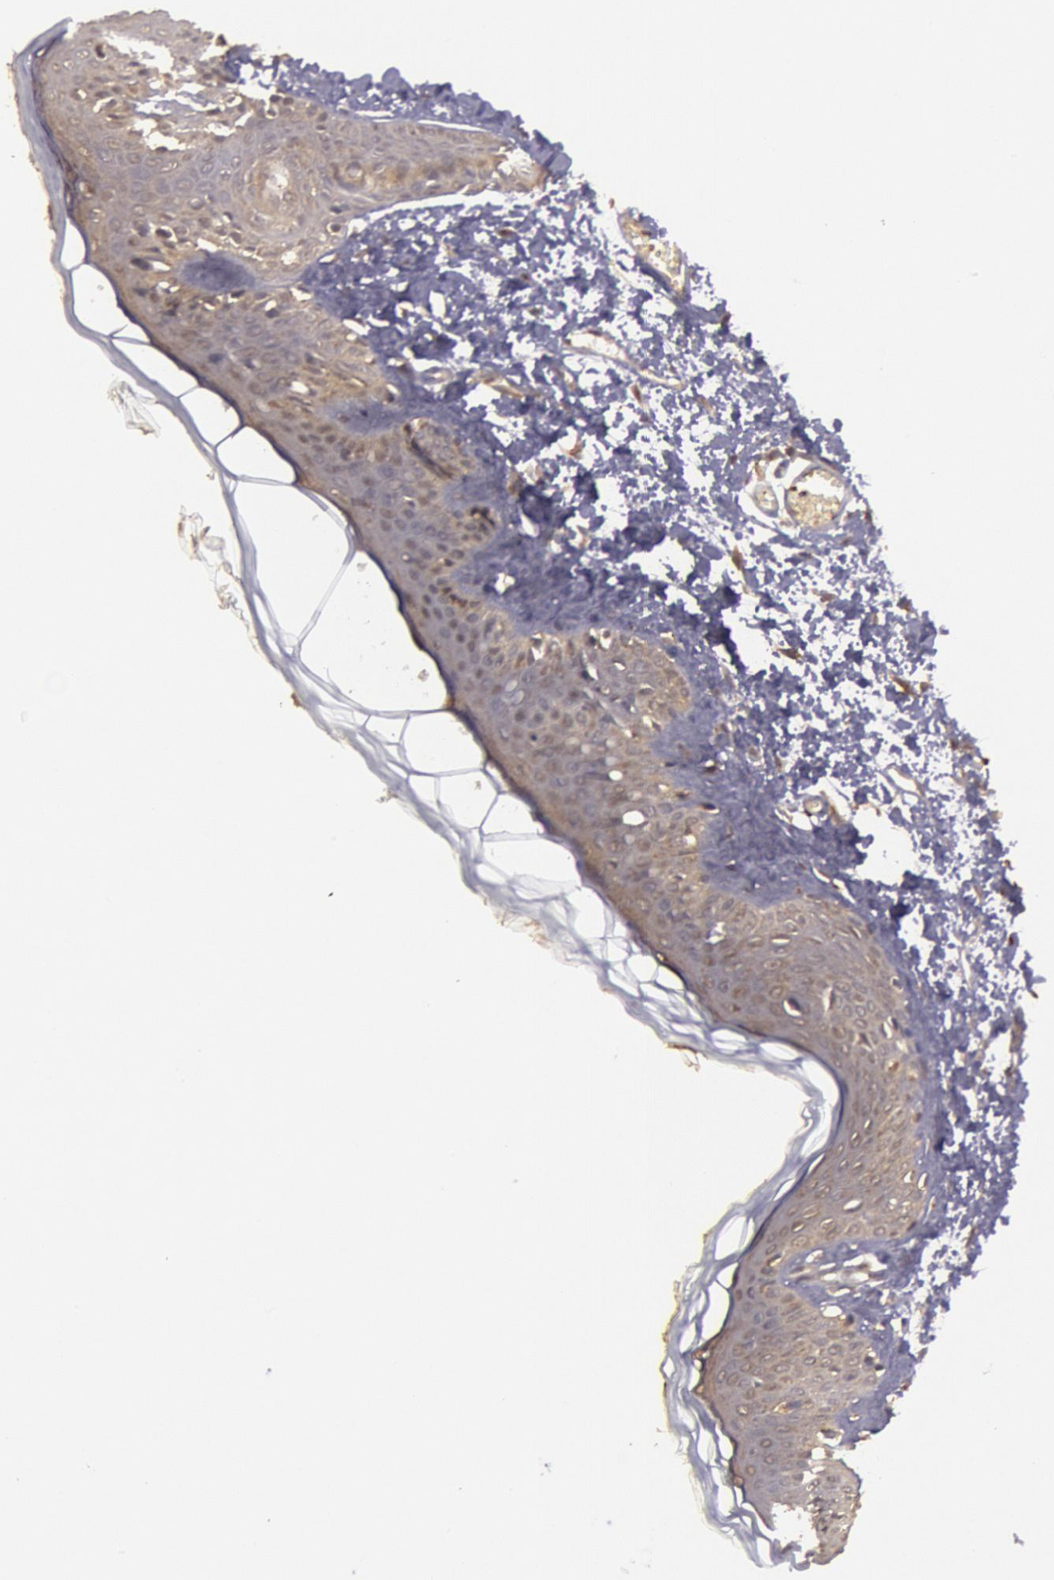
{"staining": {"intensity": "moderate", "quantity": ">75%", "location": "cytoplasmic/membranous"}, "tissue": "skin", "cell_type": "Fibroblasts", "image_type": "normal", "snomed": [{"axis": "morphology", "description": "Normal tissue, NOS"}, {"axis": "morphology", "description": "Sarcoma, NOS"}, {"axis": "topography", "description": "Skin"}, {"axis": "topography", "description": "Soft tissue"}], "caption": "This photomicrograph shows normal skin stained with IHC to label a protein in brown. The cytoplasmic/membranous of fibroblasts show moderate positivity for the protein. Nuclei are counter-stained blue.", "gene": "USP14", "patient": {"sex": "female", "age": 51}}